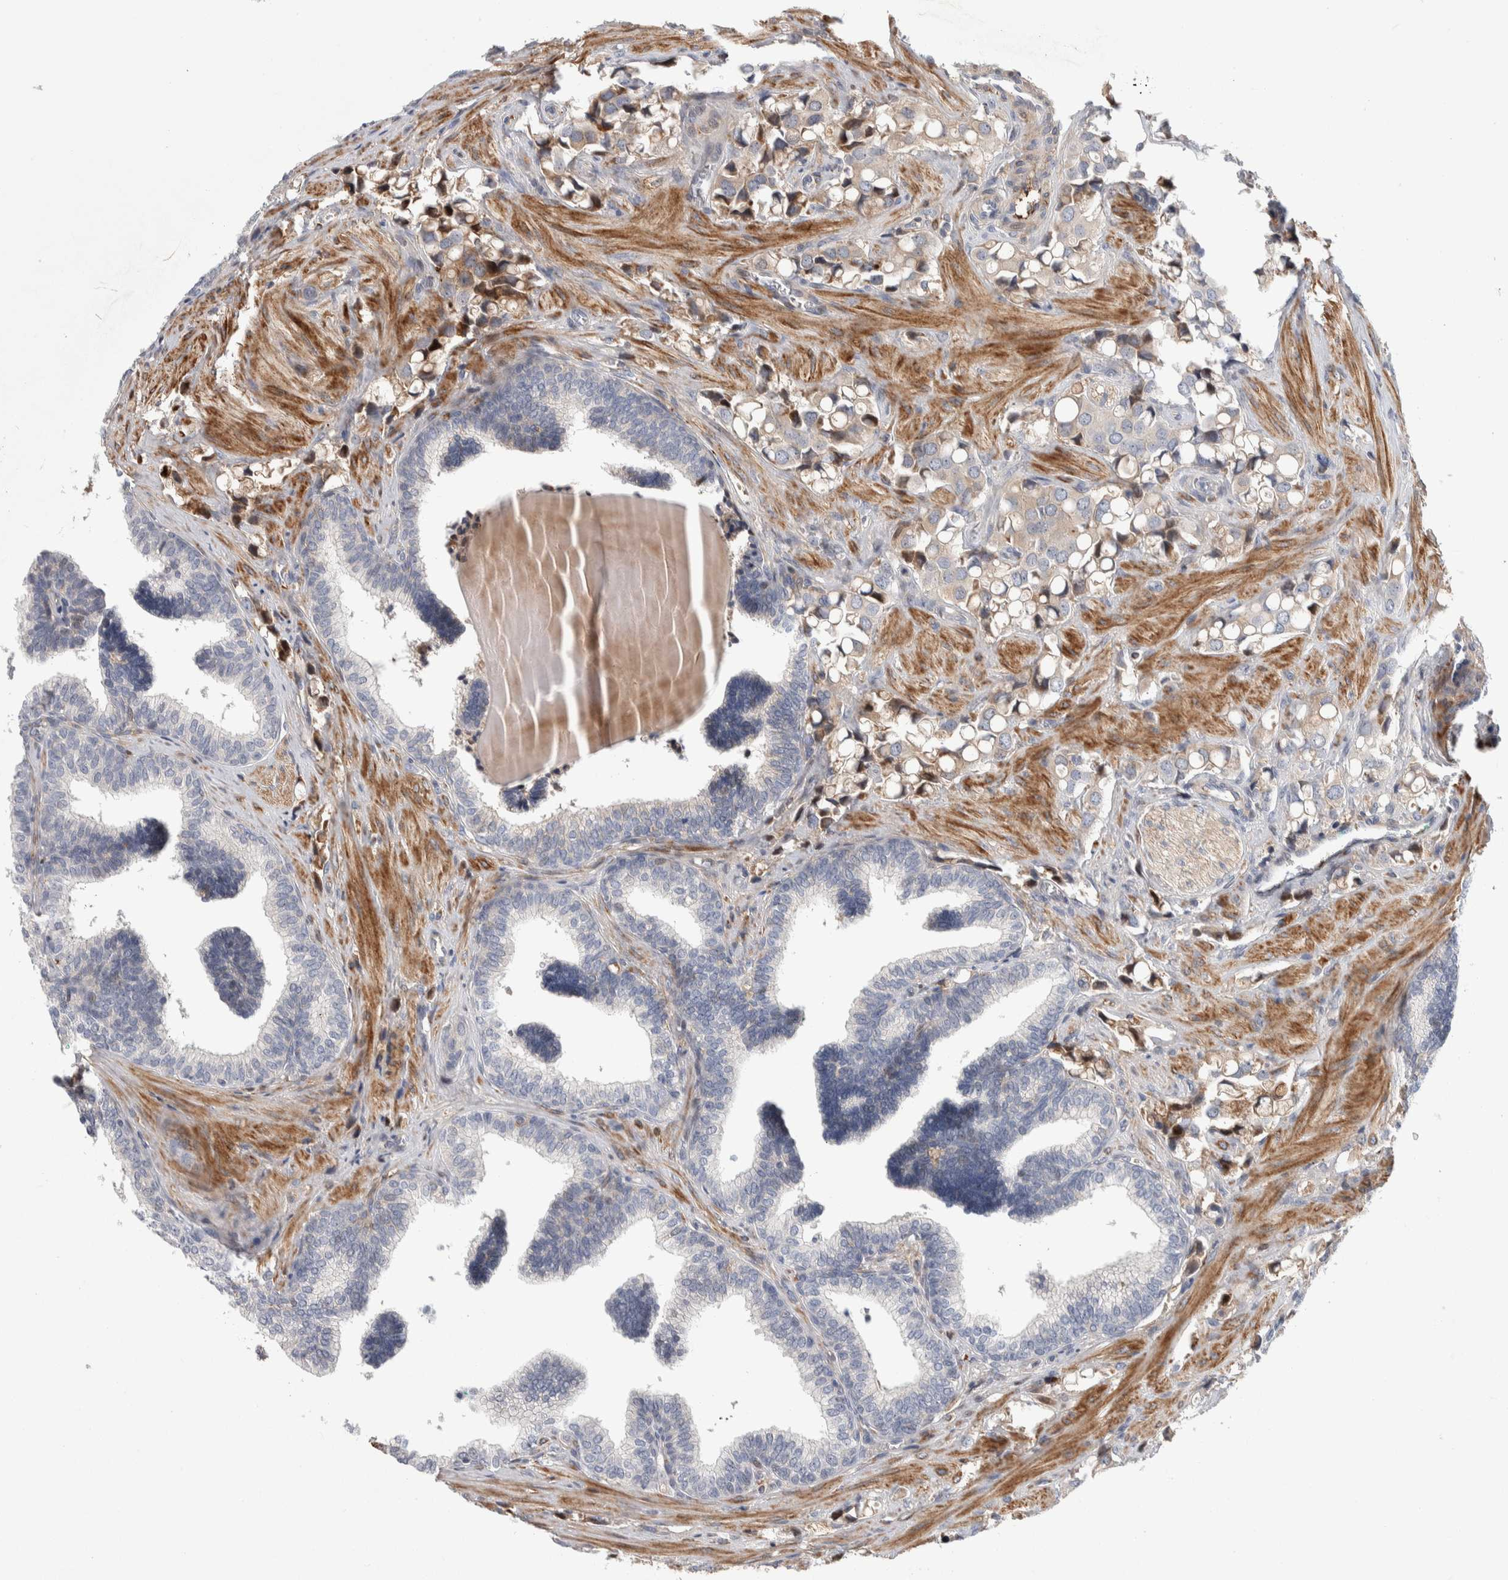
{"staining": {"intensity": "weak", "quantity": "<25%", "location": "cytoplasmic/membranous"}, "tissue": "prostate cancer", "cell_type": "Tumor cells", "image_type": "cancer", "snomed": [{"axis": "morphology", "description": "Adenocarcinoma, High grade"}, {"axis": "topography", "description": "Prostate"}], "caption": "Immunohistochemistry micrograph of adenocarcinoma (high-grade) (prostate) stained for a protein (brown), which reveals no staining in tumor cells. (DAB (3,3'-diaminobenzidine) IHC with hematoxylin counter stain).", "gene": "PSMG3", "patient": {"sex": "male", "age": 52}}